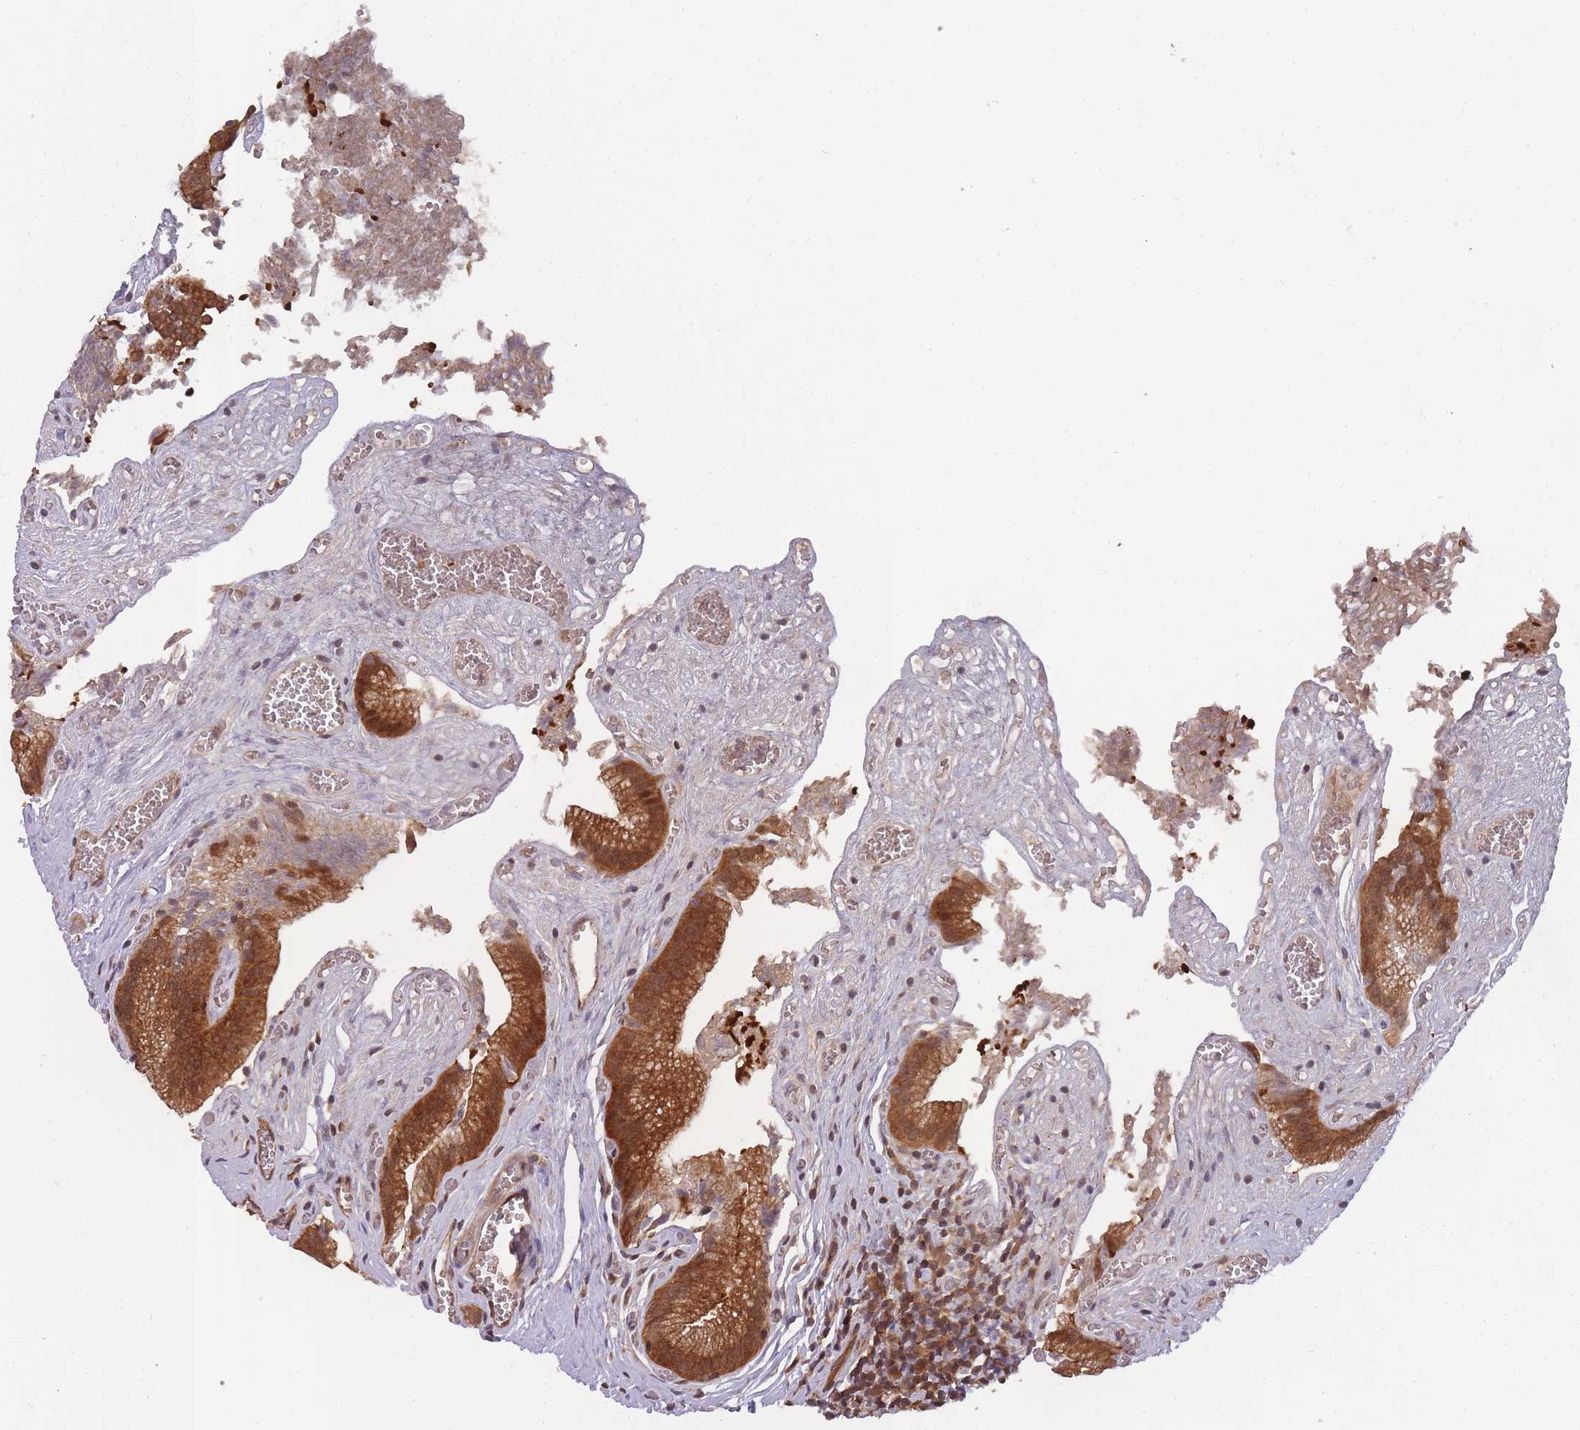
{"staining": {"intensity": "strong", "quantity": ">75%", "location": "cytoplasmic/membranous"}, "tissue": "gallbladder", "cell_type": "Glandular cells", "image_type": "normal", "snomed": [{"axis": "morphology", "description": "Normal tissue, NOS"}, {"axis": "topography", "description": "Gallbladder"}, {"axis": "topography", "description": "Peripheral nerve tissue"}], "caption": "A photomicrograph showing strong cytoplasmic/membranous expression in about >75% of glandular cells in unremarkable gallbladder, as visualized by brown immunohistochemical staining.", "gene": "PPP6R3", "patient": {"sex": "male", "age": 17}}